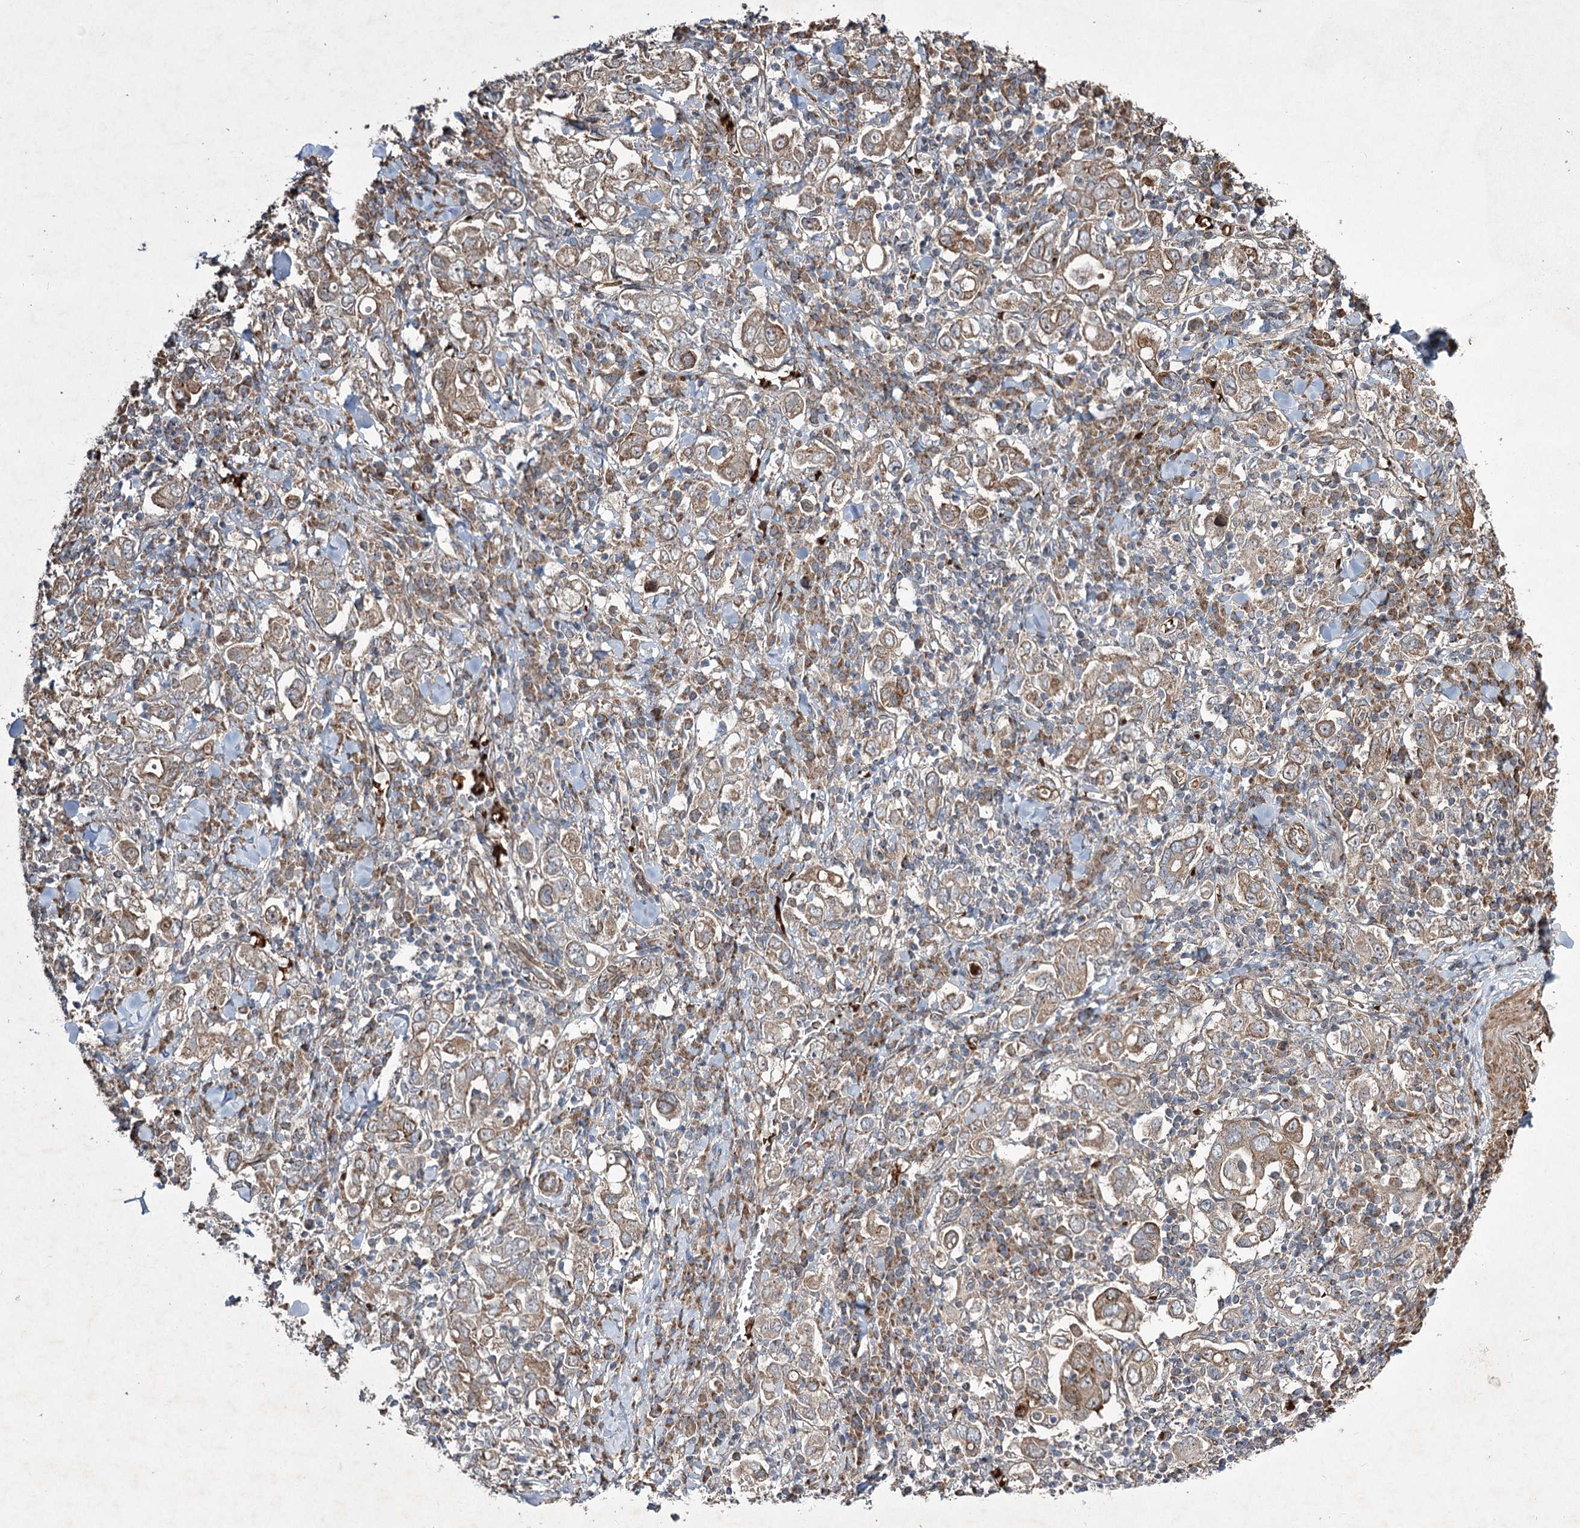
{"staining": {"intensity": "moderate", "quantity": ">75%", "location": "cytoplasmic/membranous"}, "tissue": "stomach cancer", "cell_type": "Tumor cells", "image_type": "cancer", "snomed": [{"axis": "morphology", "description": "Adenocarcinoma, NOS"}, {"axis": "topography", "description": "Stomach, upper"}], "caption": "About >75% of tumor cells in human adenocarcinoma (stomach) show moderate cytoplasmic/membranous protein staining as visualized by brown immunohistochemical staining.", "gene": "SERINC5", "patient": {"sex": "male", "age": 62}}